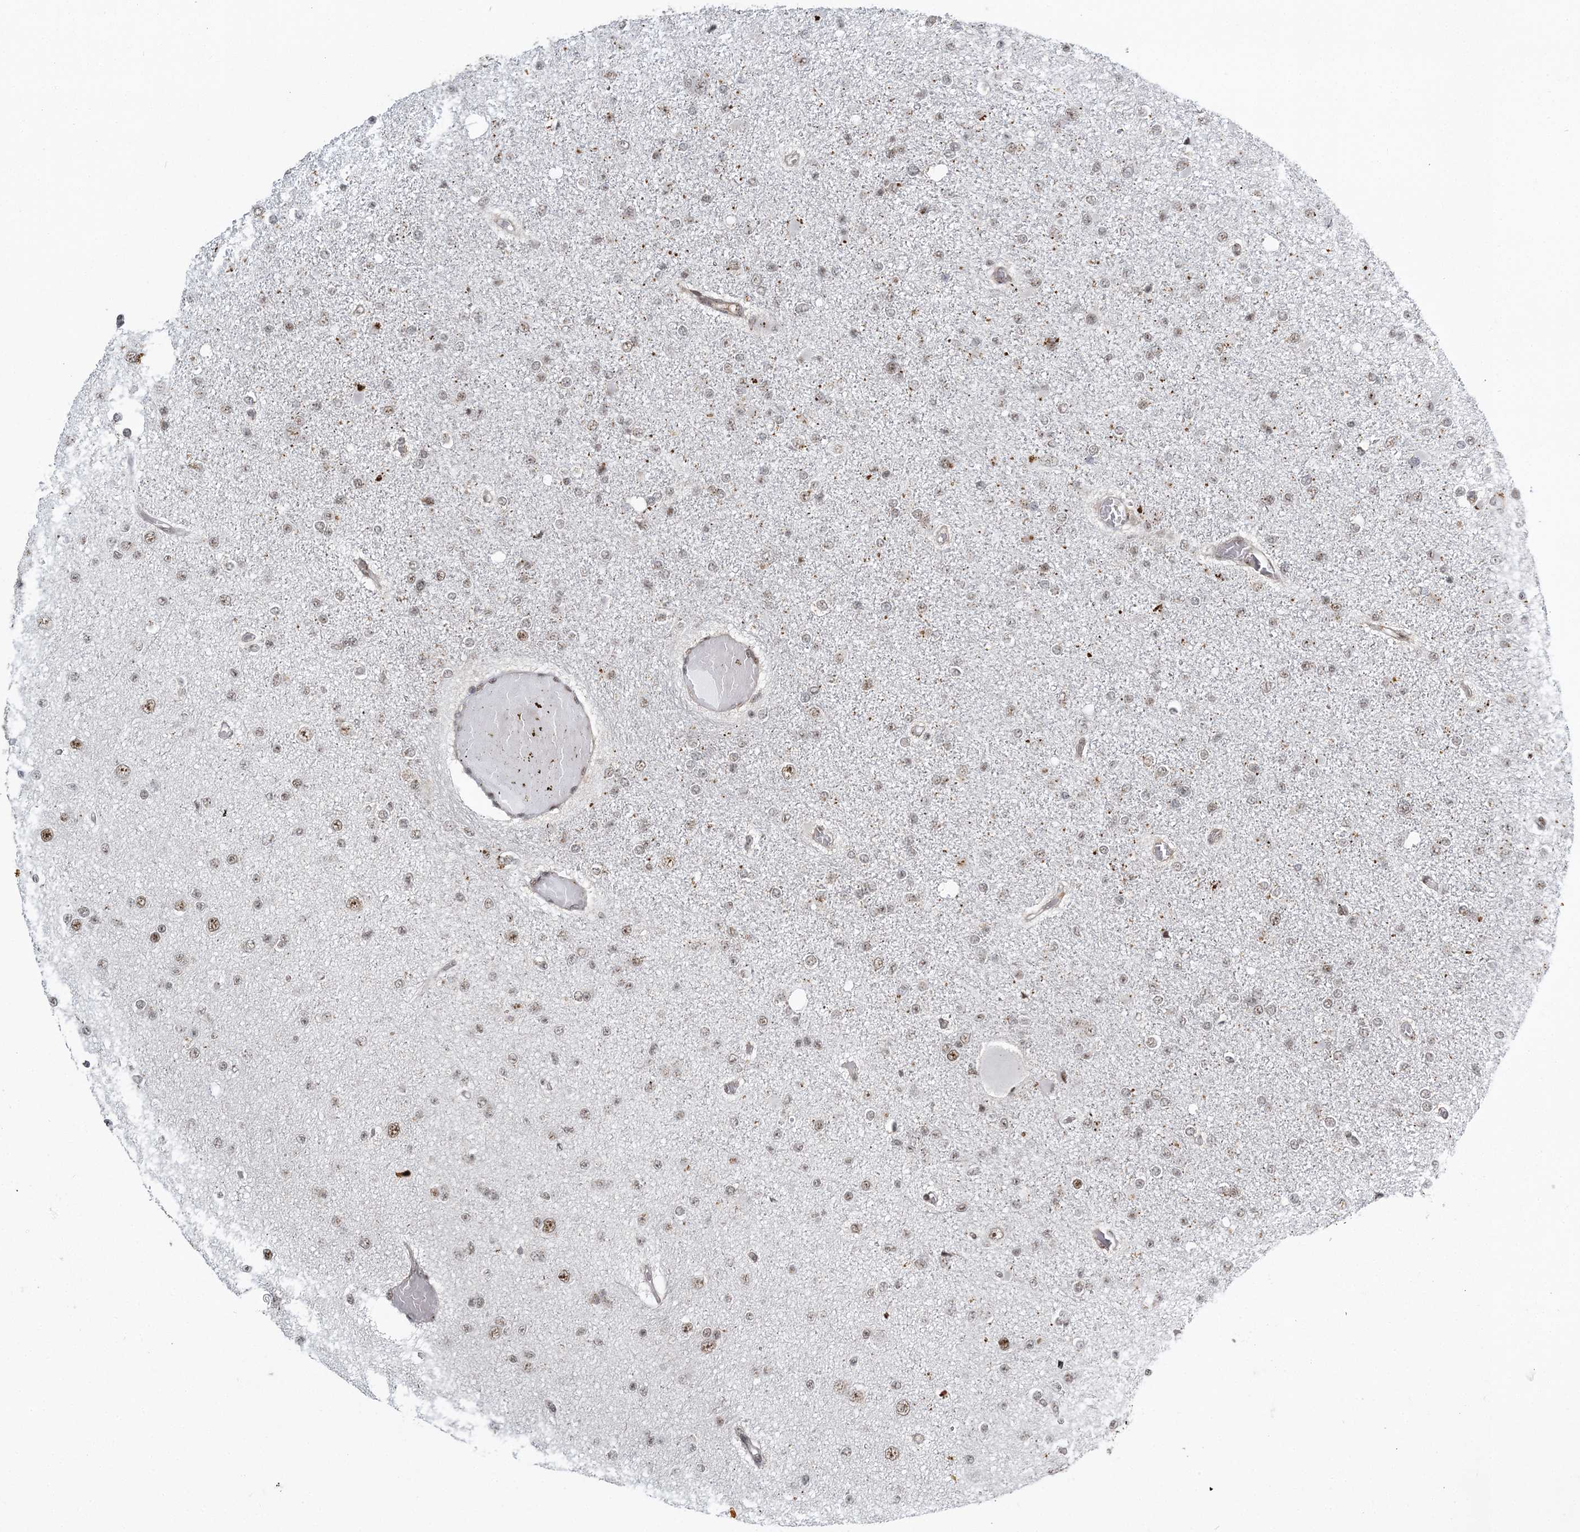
{"staining": {"intensity": "weak", "quantity": ">75%", "location": "nuclear"}, "tissue": "glioma", "cell_type": "Tumor cells", "image_type": "cancer", "snomed": [{"axis": "morphology", "description": "Glioma, malignant, Low grade"}, {"axis": "topography", "description": "Brain"}], "caption": "Protein expression analysis of malignant glioma (low-grade) displays weak nuclear expression in about >75% of tumor cells.", "gene": "CWC22", "patient": {"sex": "female", "age": 22}}